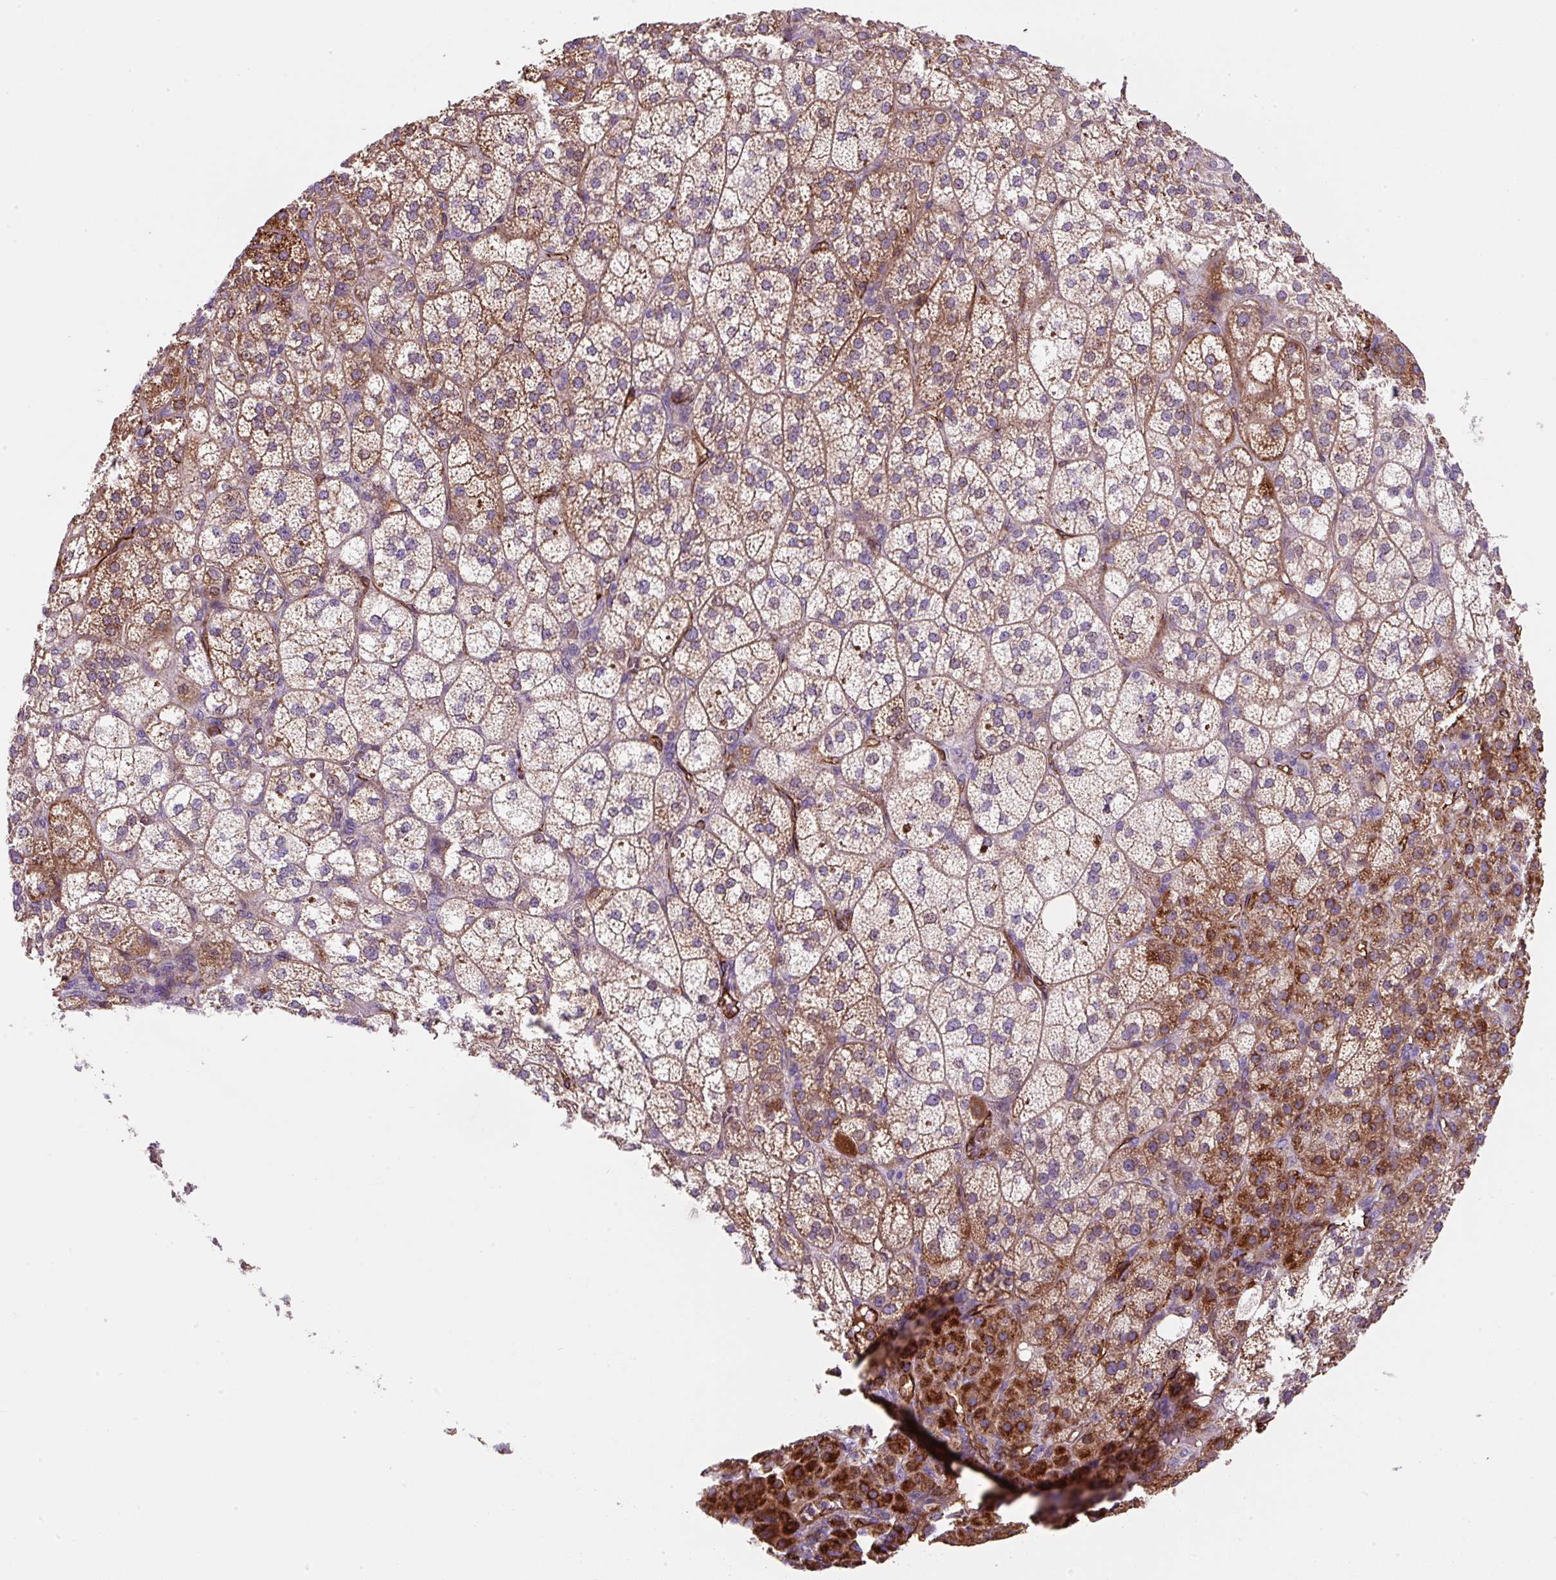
{"staining": {"intensity": "moderate", "quantity": ">75%", "location": "cytoplasmic/membranous"}, "tissue": "adrenal gland", "cell_type": "Glandular cells", "image_type": "normal", "snomed": [{"axis": "morphology", "description": "Normal tissue, NOS"}, {"axis": "topography", "description": "Adrenal gland"}], "caption": "Human adrenal gland stained with a brown dye demonstrates moderate cytoplasmic/membranous positive positivity in about >75% of glandular cells.", "gene": "ANKUB1", "patient": {"sex": "female", "age": 60}}